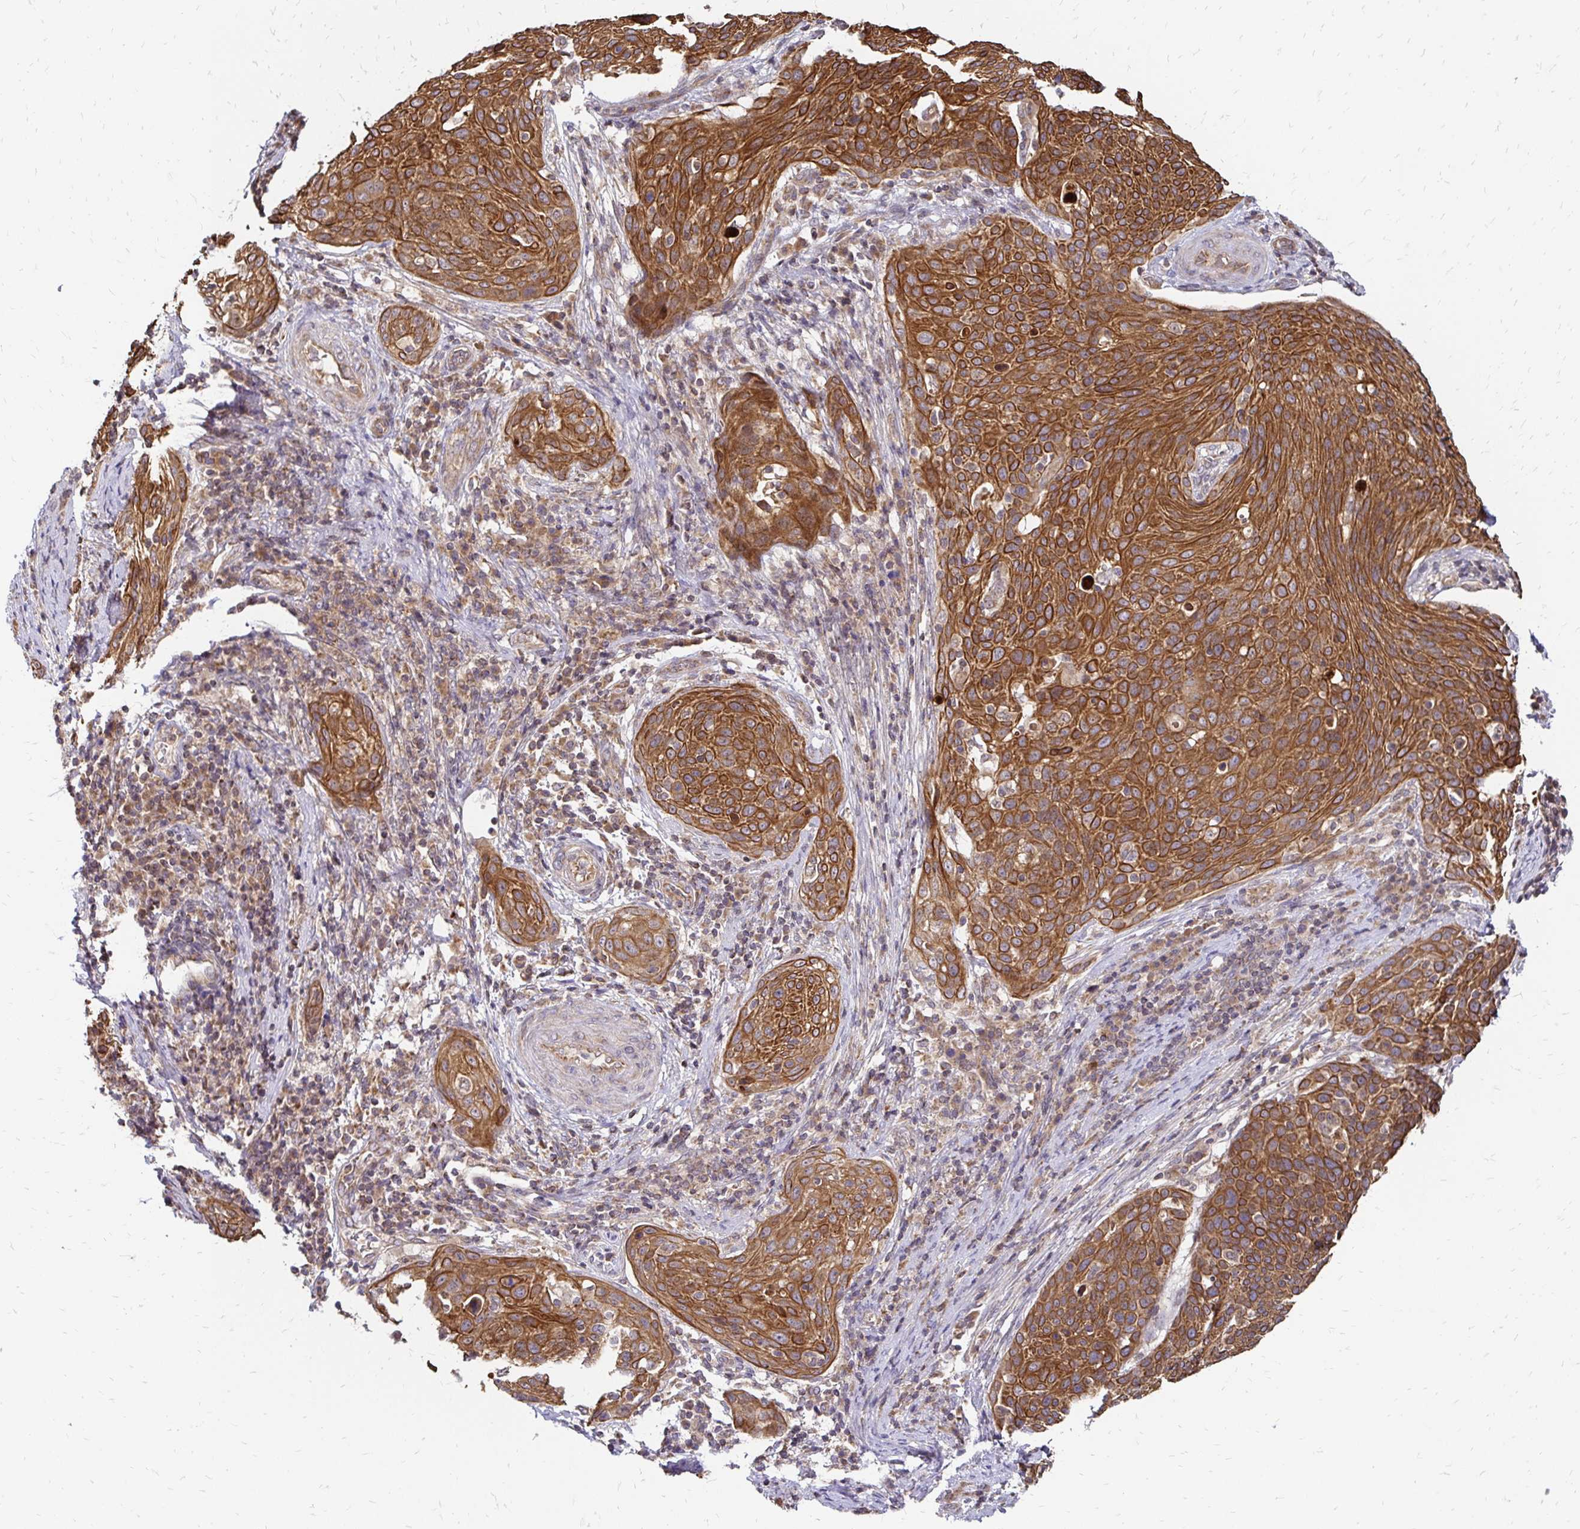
{"staining": {"intensity": "strong", "quantity": ">75%", "location": "cytoplasmic/membranous"}, "tissue": "cervical cancer", "cell_type": "Tumor cells", "image_type": "cancer", "snomed": [{"axis": "morphology", "description": "Squamous cell carcinoma, NOS"}, {"axis": "topography", "description": "Cervix"}], "caption": "Immunohistochemical staining of cervical cancer displays high levels of strong cytoplasmic/membranous protein staining in about >75% of tumor cells.", "gene": "ZW10", "patient": {"sex": "female", "age": 31}}